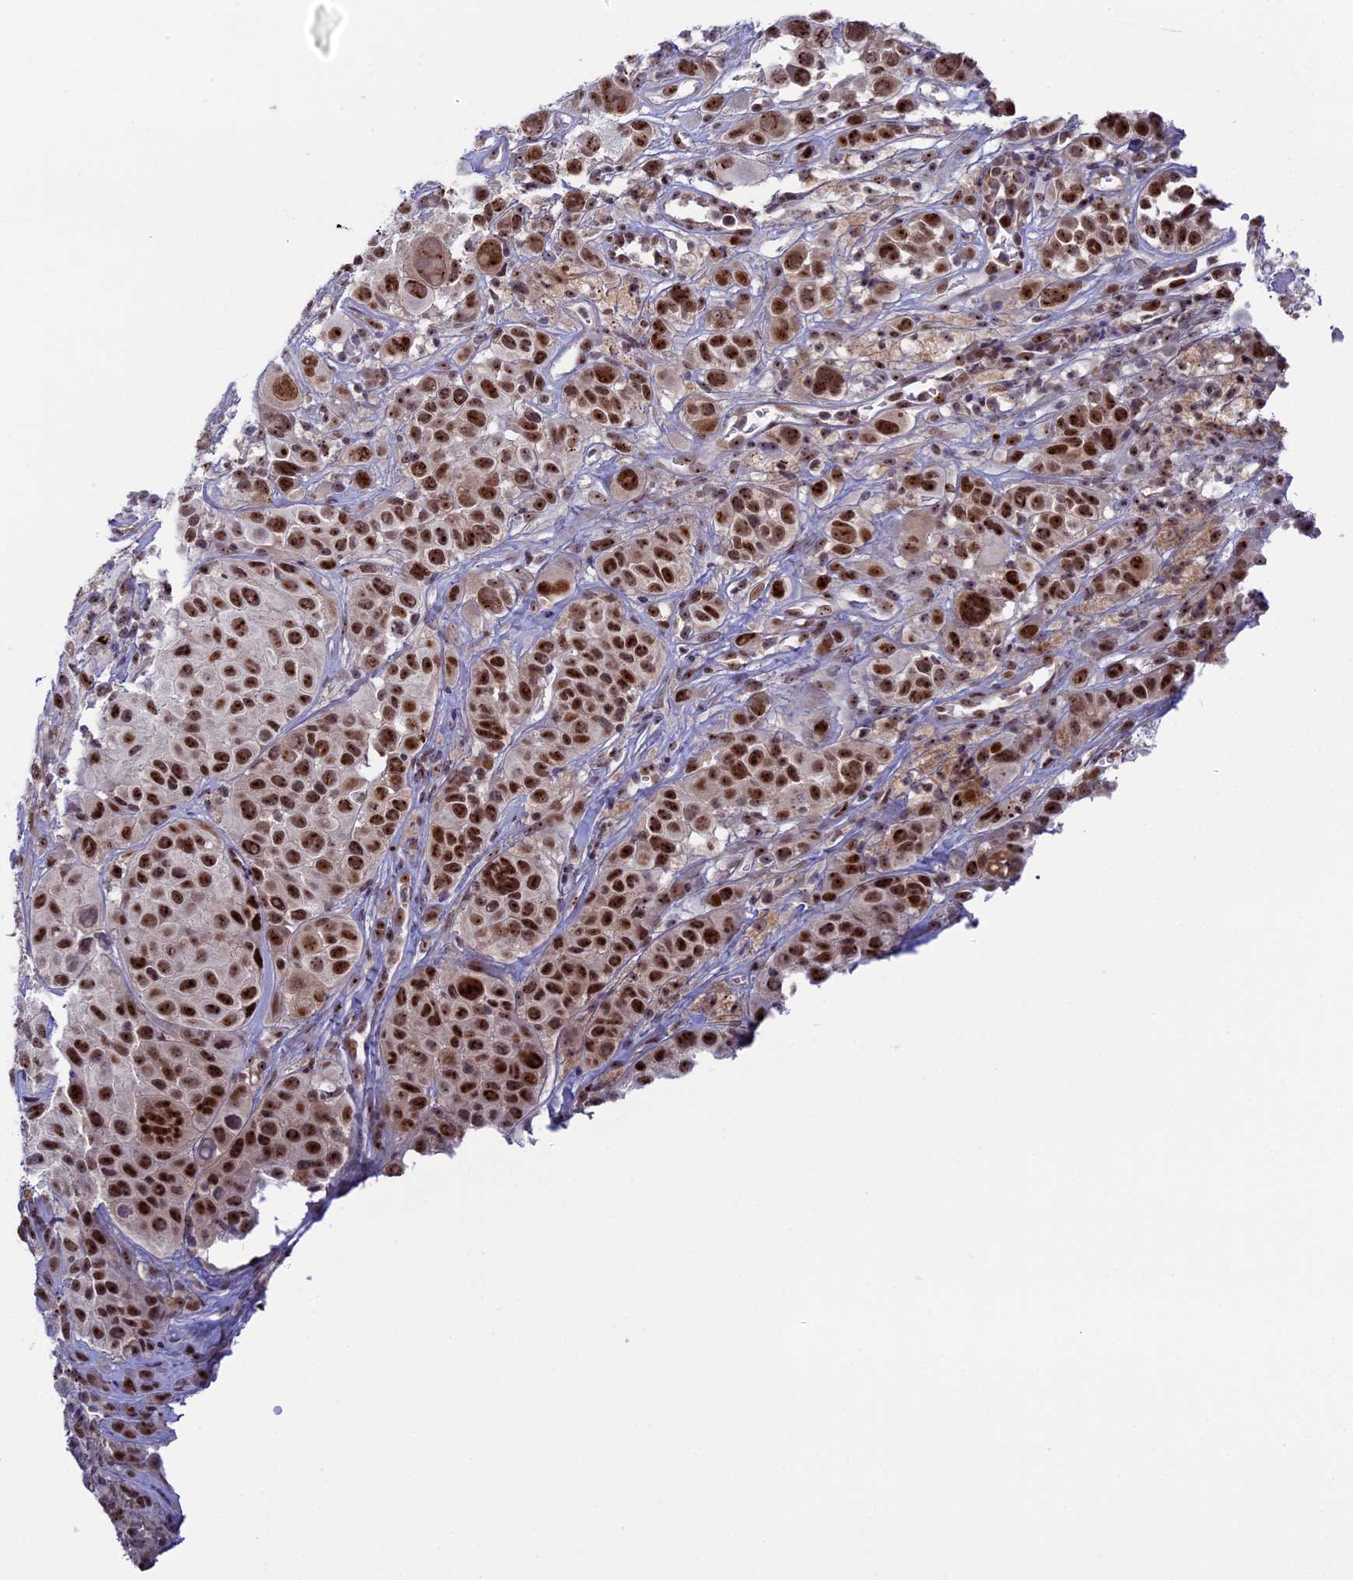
{"staining": {"intensity": "strong", "quantity": ">75%", "location": "nuclear"}, "tissue": "melanoma", "cell_type": "Tumor cells", "image_type": "cancer", "snomed": [{"axis": "morphology", "description": "Malignant melanoma, NOS"}, {"axis": "topography", "description": "Skin of trunk"}], "caption": "A histopathology image showing strong nuclear staining in about >75% of tumor cells in malignant melanoma, as visualized by brown immunohistochemical staining.", "gene": "CCDC86", "patient": {"sex": "male", "age": 71}}